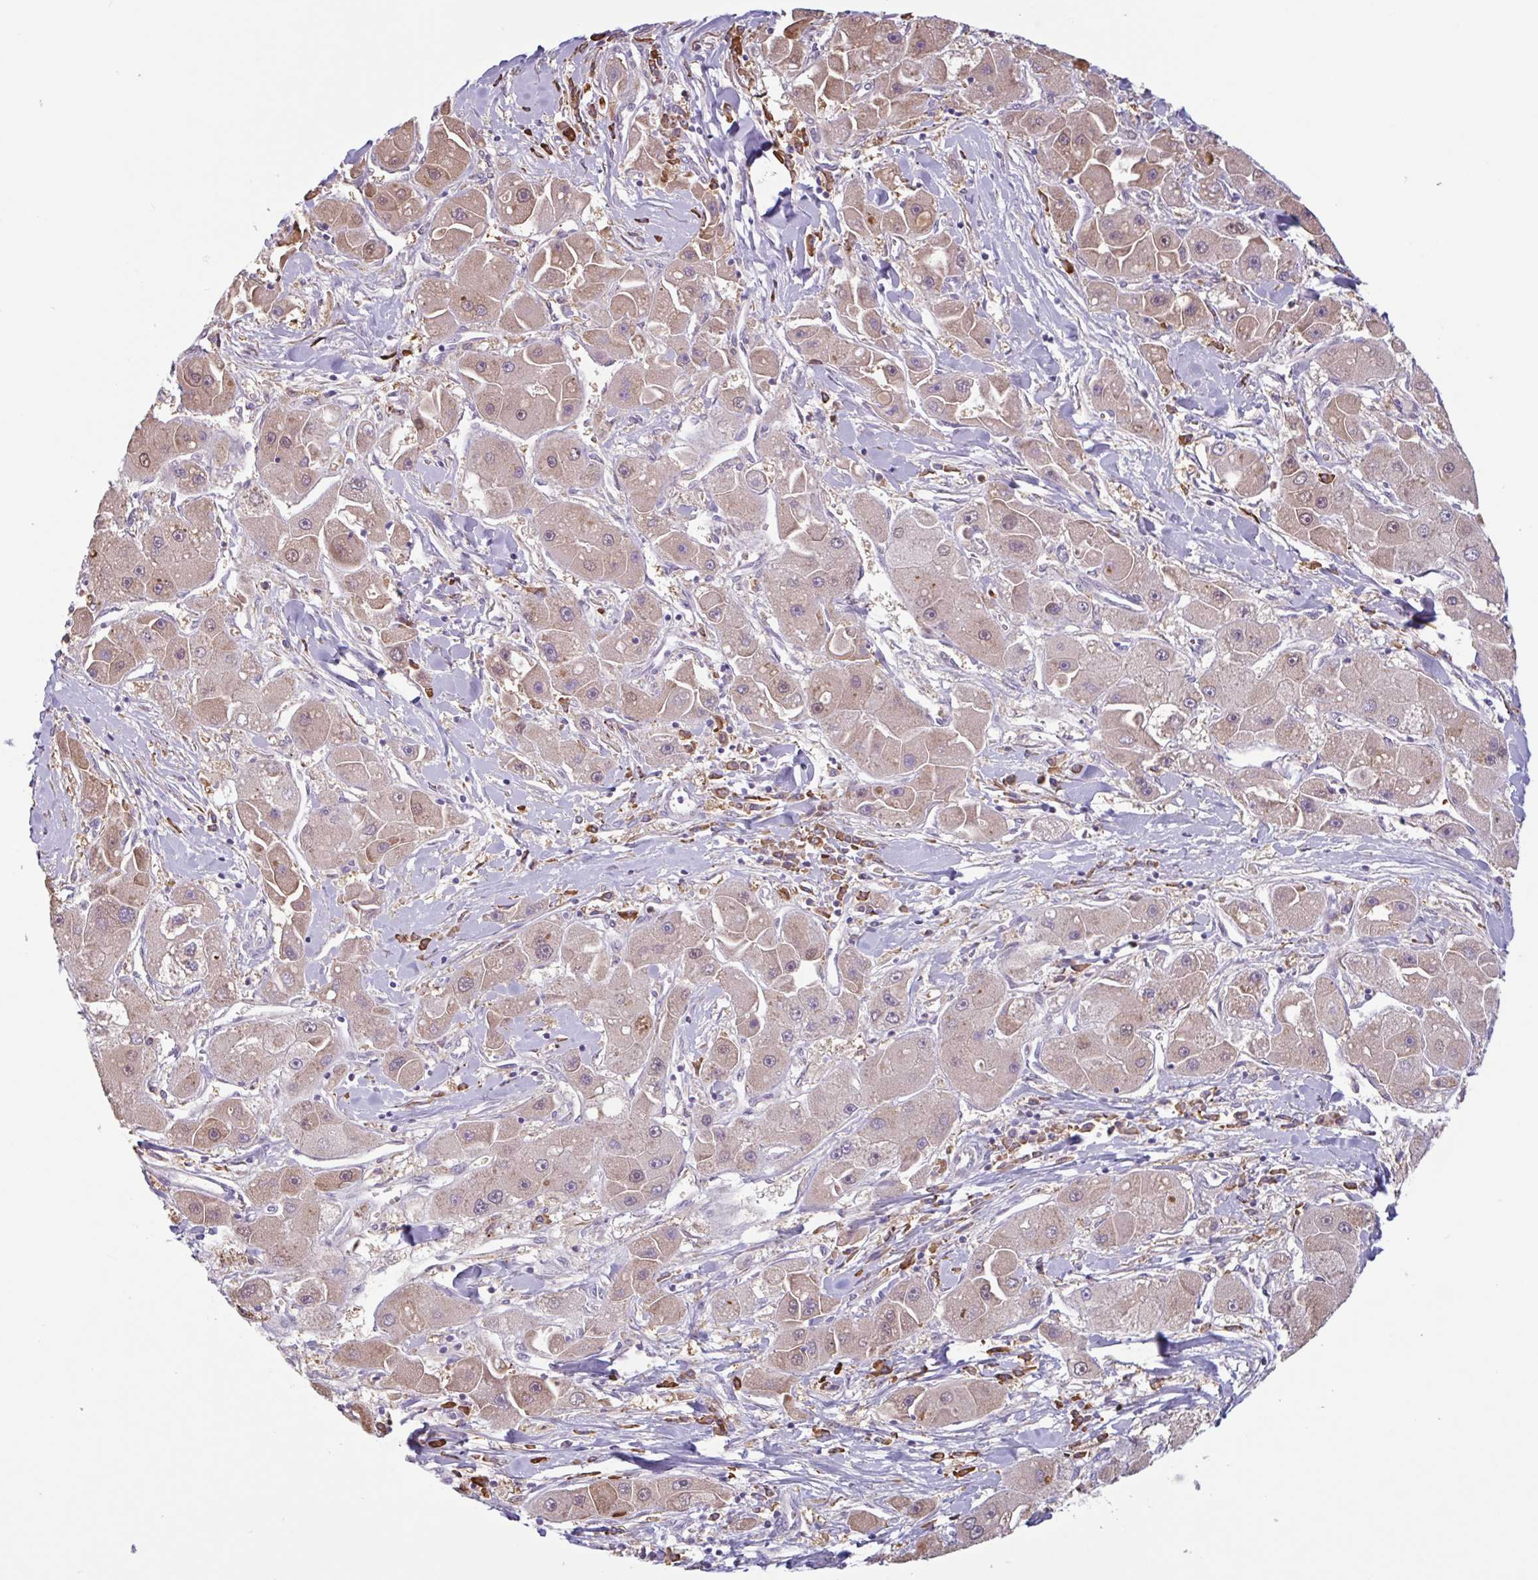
{"staining": {"intensity": "weak", "quantity": "25%-75%", "location": "cytoplasmic/membranous"}, "tissue": "liver cancer", "cell_type": "Tumor cells", "image_type": "cancer", "snomed": [{"axis": "morphology", "description": "Carcinoma, Hepatocellular, NOS"}, {"axis": "topography", "description": "Liver"}], "caption": "Hepatocellular carcinoma (liver) was stained to show a protein in brown. There is low levels of weak cytoplasmic/membranous positivity in approximately 25%-75% of tumor cells.", "gene": "TAF1D", "patient": {"sex": "male", "age": 24}}